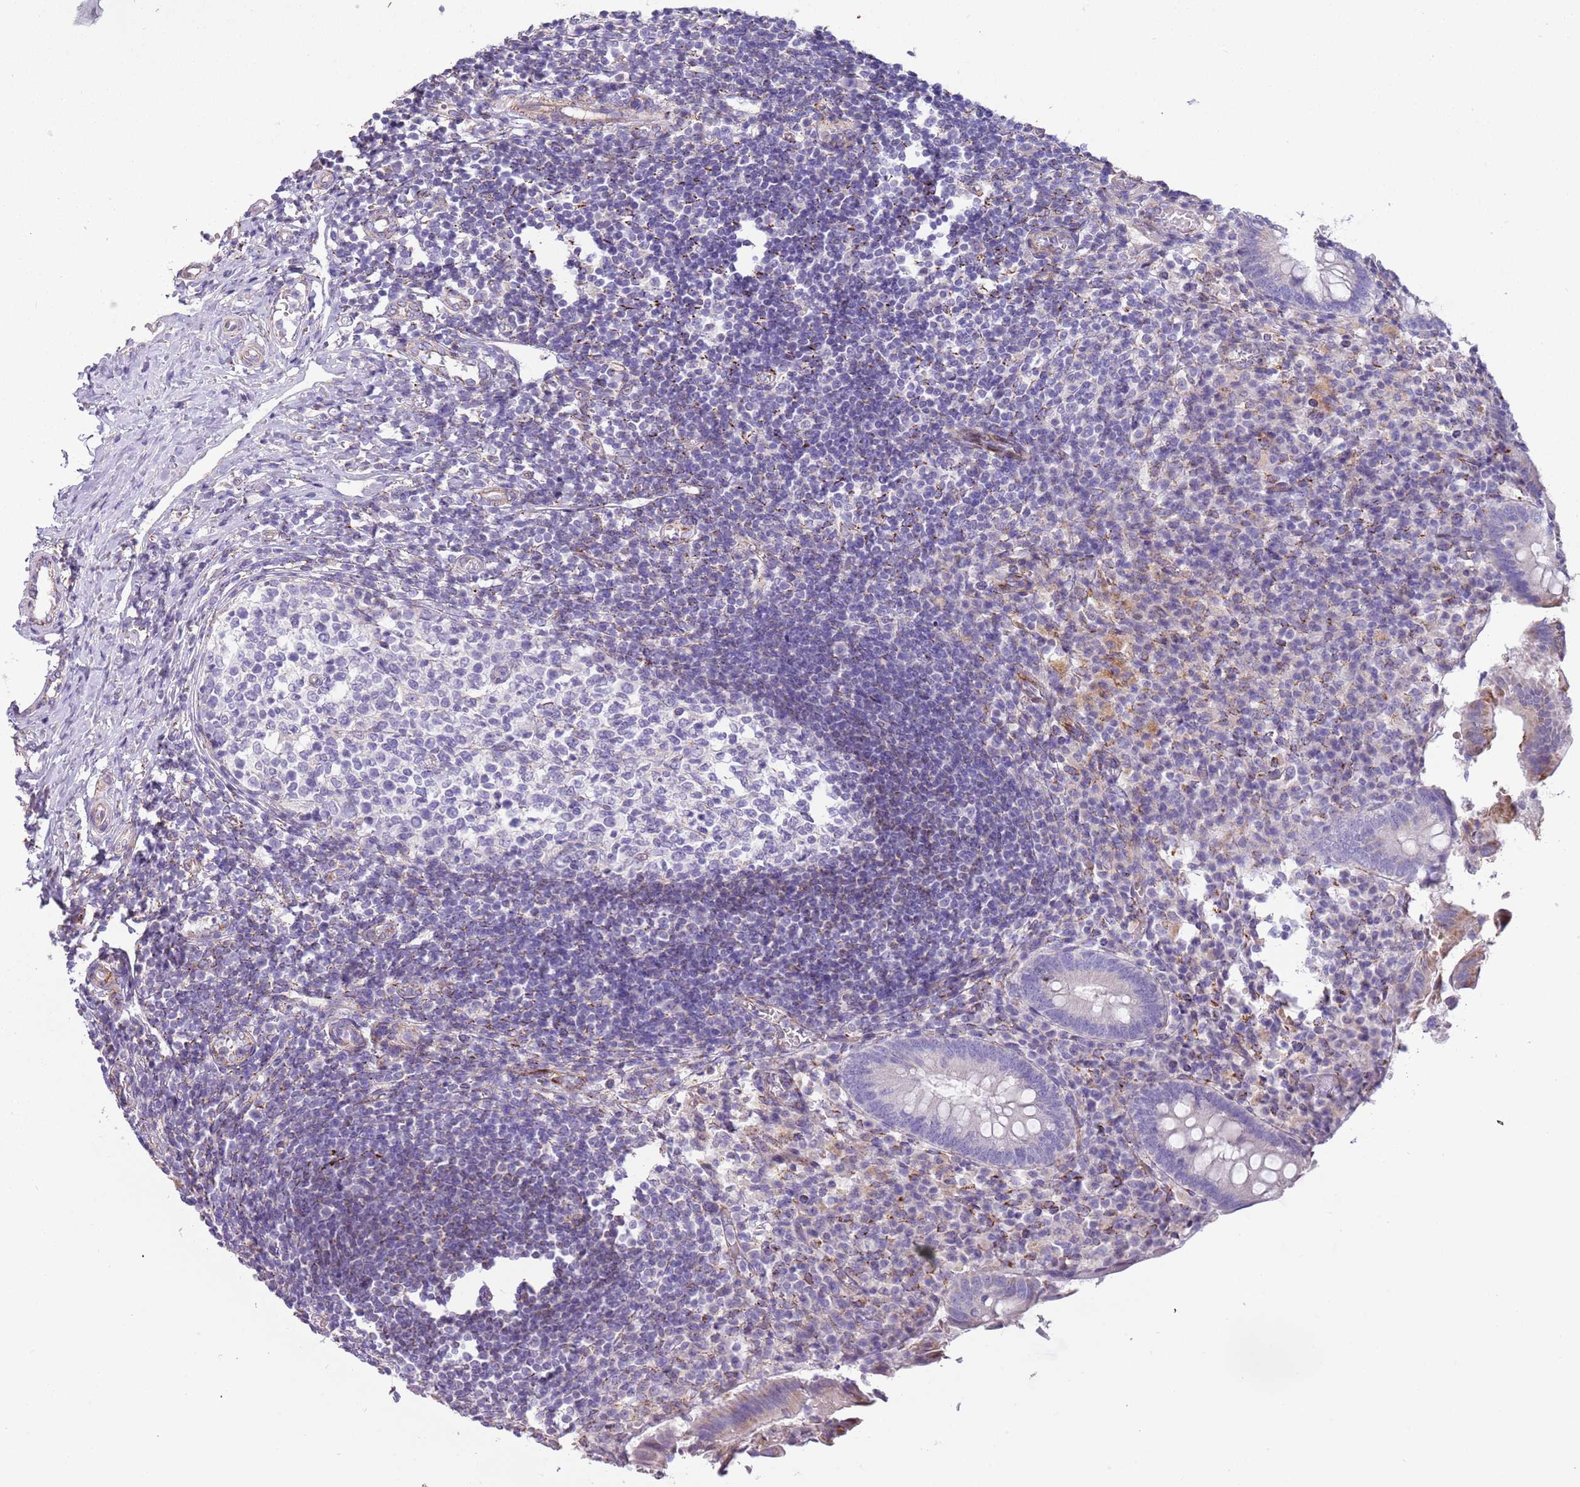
{"staining": {"intensity": "negative", "quantity": "none", "location": "none"}, "tissue": "appendix", "cell_type": "Glandular cells", "image_type": "normal", "snomed": [{"axis": "morphology", "description": "Normal tissue, NOS"}, {"axis": "topography", "description": "Appendix"}], "caption": "Appendix was stained to show a protein in brown. There is no significant expression in glandular cells. The staining is performed using DAB brown chromogen with nuclei counter-stained in using hematoxylin.", "gene": "RNF222", "patient": {"sex": "female", "age": 17}}